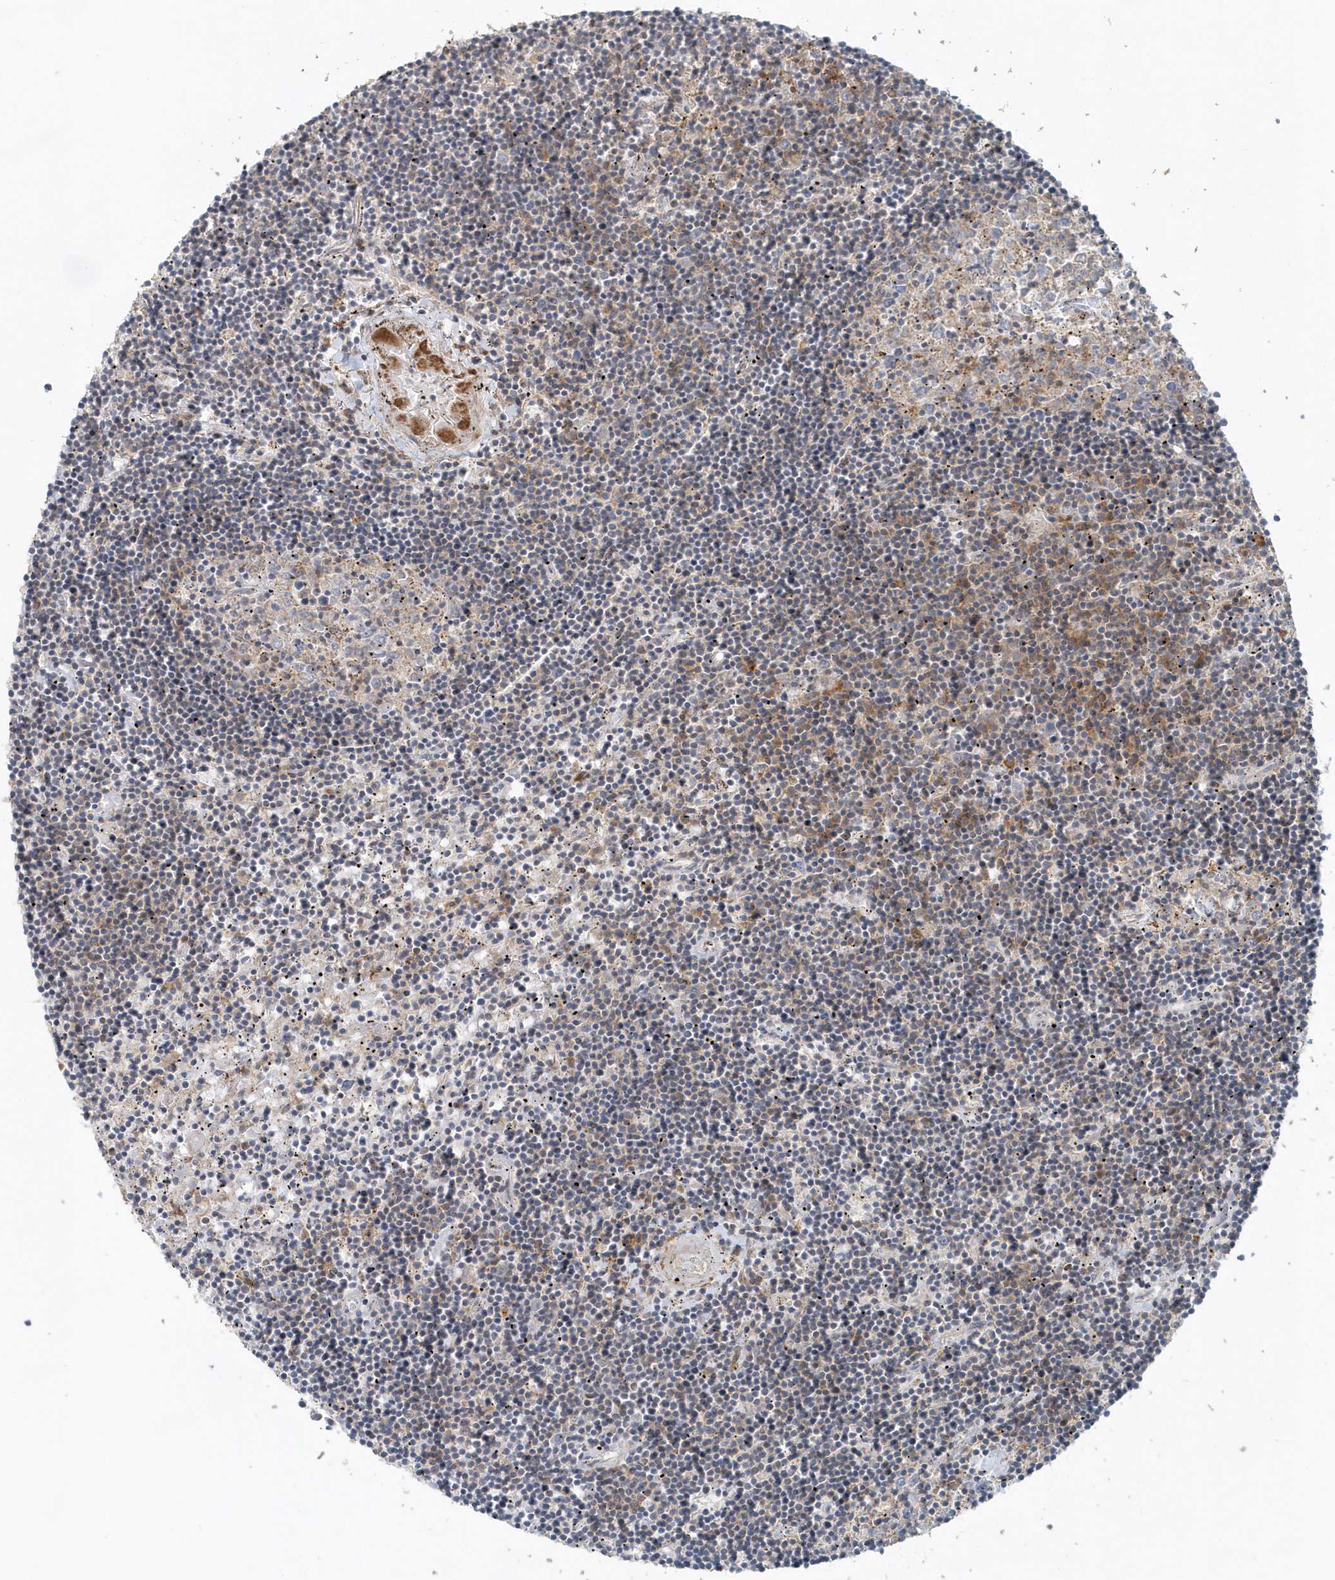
{"staining": {"intensity": "weak", "quantity": "25%-75%", "location": "cytoplasmic/membranous"}, "tissue": "lymphoma", "cell_type": "Tumor cells", "image_type": "cancer", "snomed": [{"axis": "morphology", "description": "Malignant lymphoma, non-Hodgkin's type, Low grade"}, {"axis": "topography", "description": "Spleen"}], "caption": "Brown immunohistochemical staining in lymphoma displays weak cytoplasmic/membranous expression in about 25%-75% of tumor cells.", "gene": "MMUT", "patient": {"sex": "male", "age": 76}}